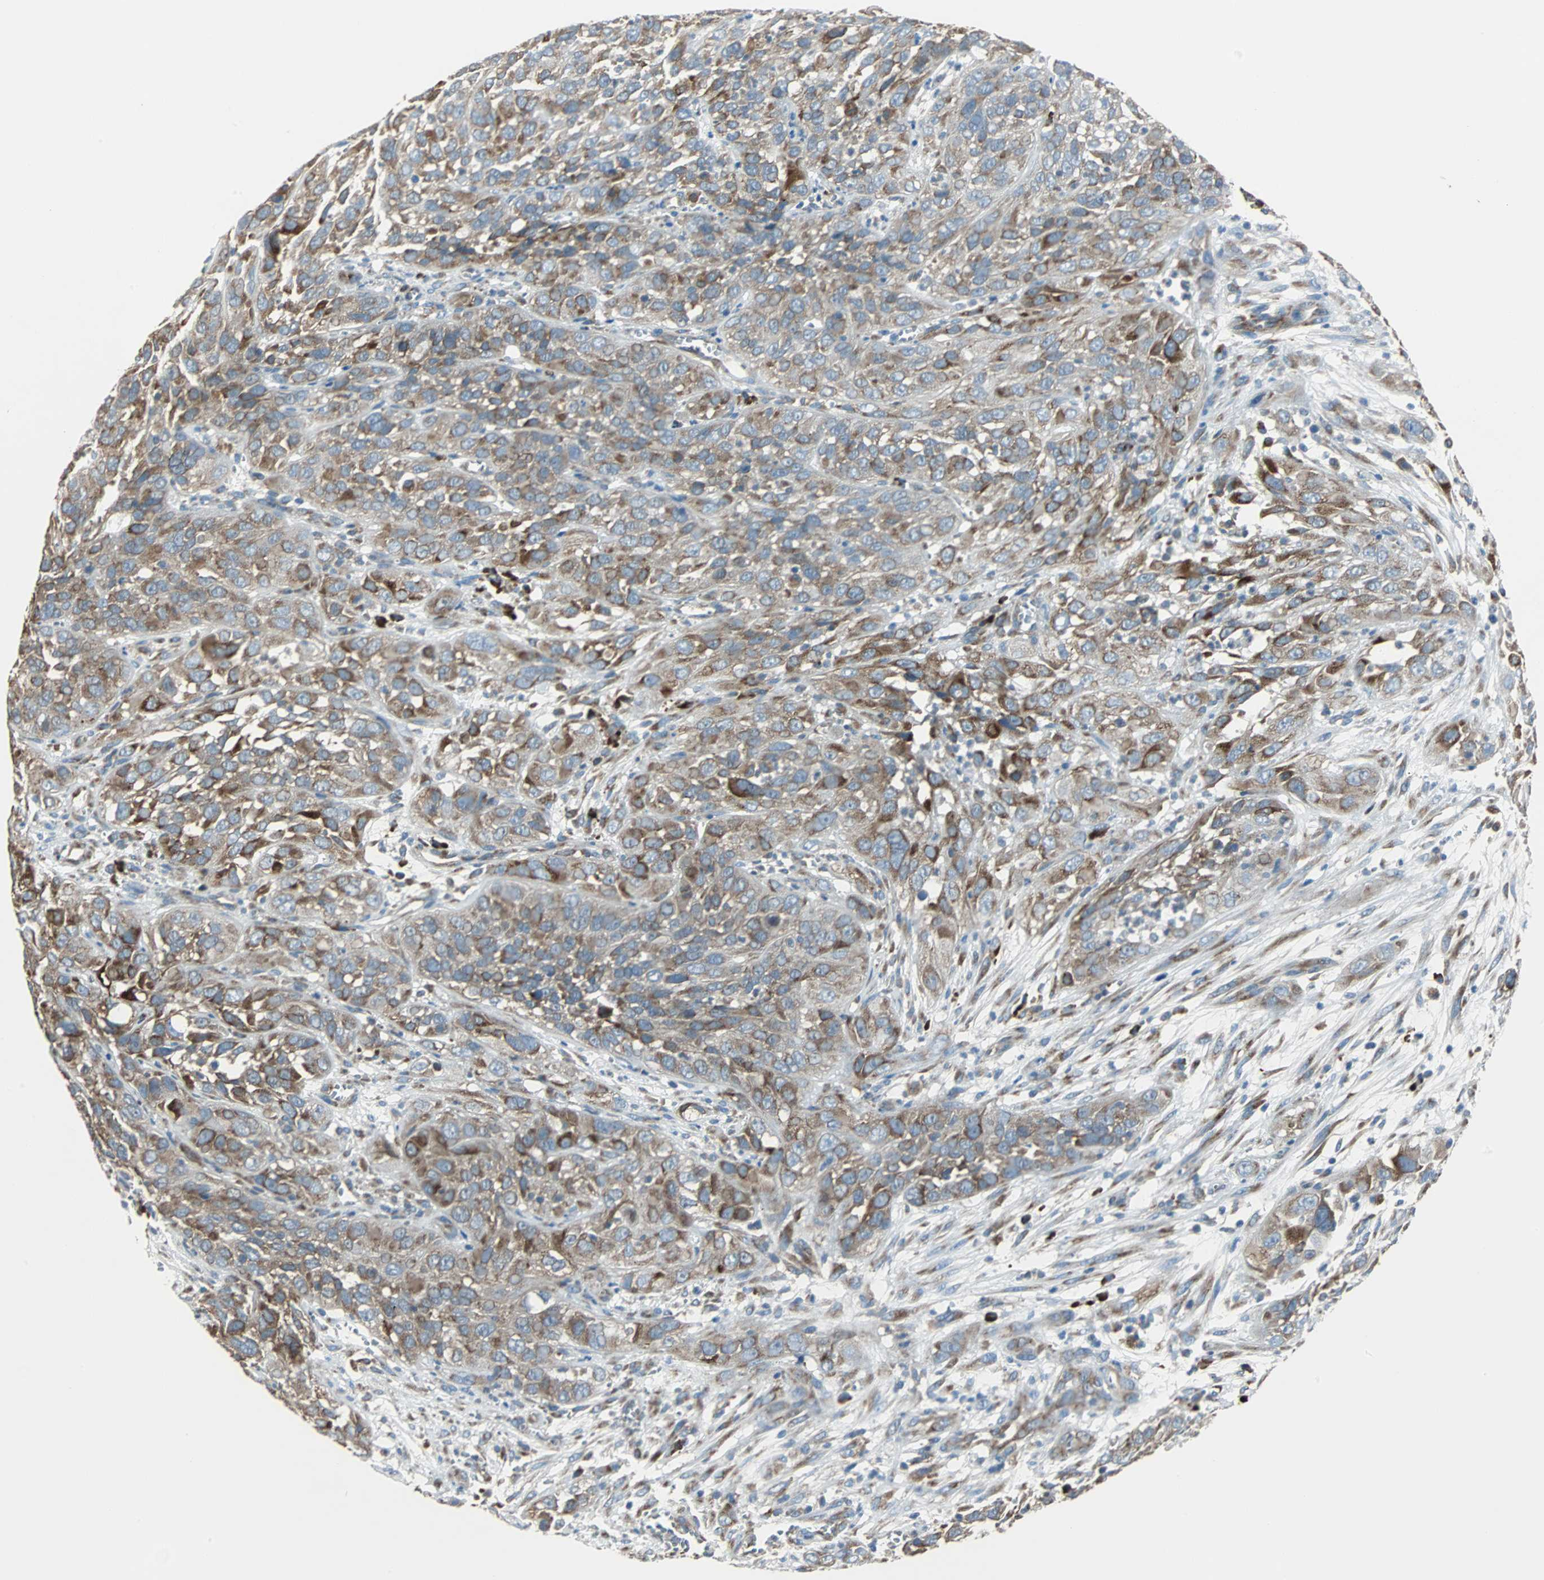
{"staining": {"intensity": "moderate", "quantity": ">75%", "location": "cytoplasmic/membranous"}, "tissue": "cervical cancer", "cell_type": "Tumor cells", "image_type": "cancer", "snomed": [{"axis": "morphology", "description": "Squamous cell carcinoma, NOS"}, {"axis": "topography", "description": "Cervix"}], "caption": "The micrograph shows a brown stain indicating the presence of a protein in the cytoplasmic/membranous of tumor cells in squamous cell carcinoma (cervical). The staining is performed using DAB (3,3'-diaminobenzidine) brown chromogen to label protein expression. The nuclei are counter-stained blue using hematoxylin.", "gene": "PDIA4", "patient": {"sex": "female", "age": 32}}